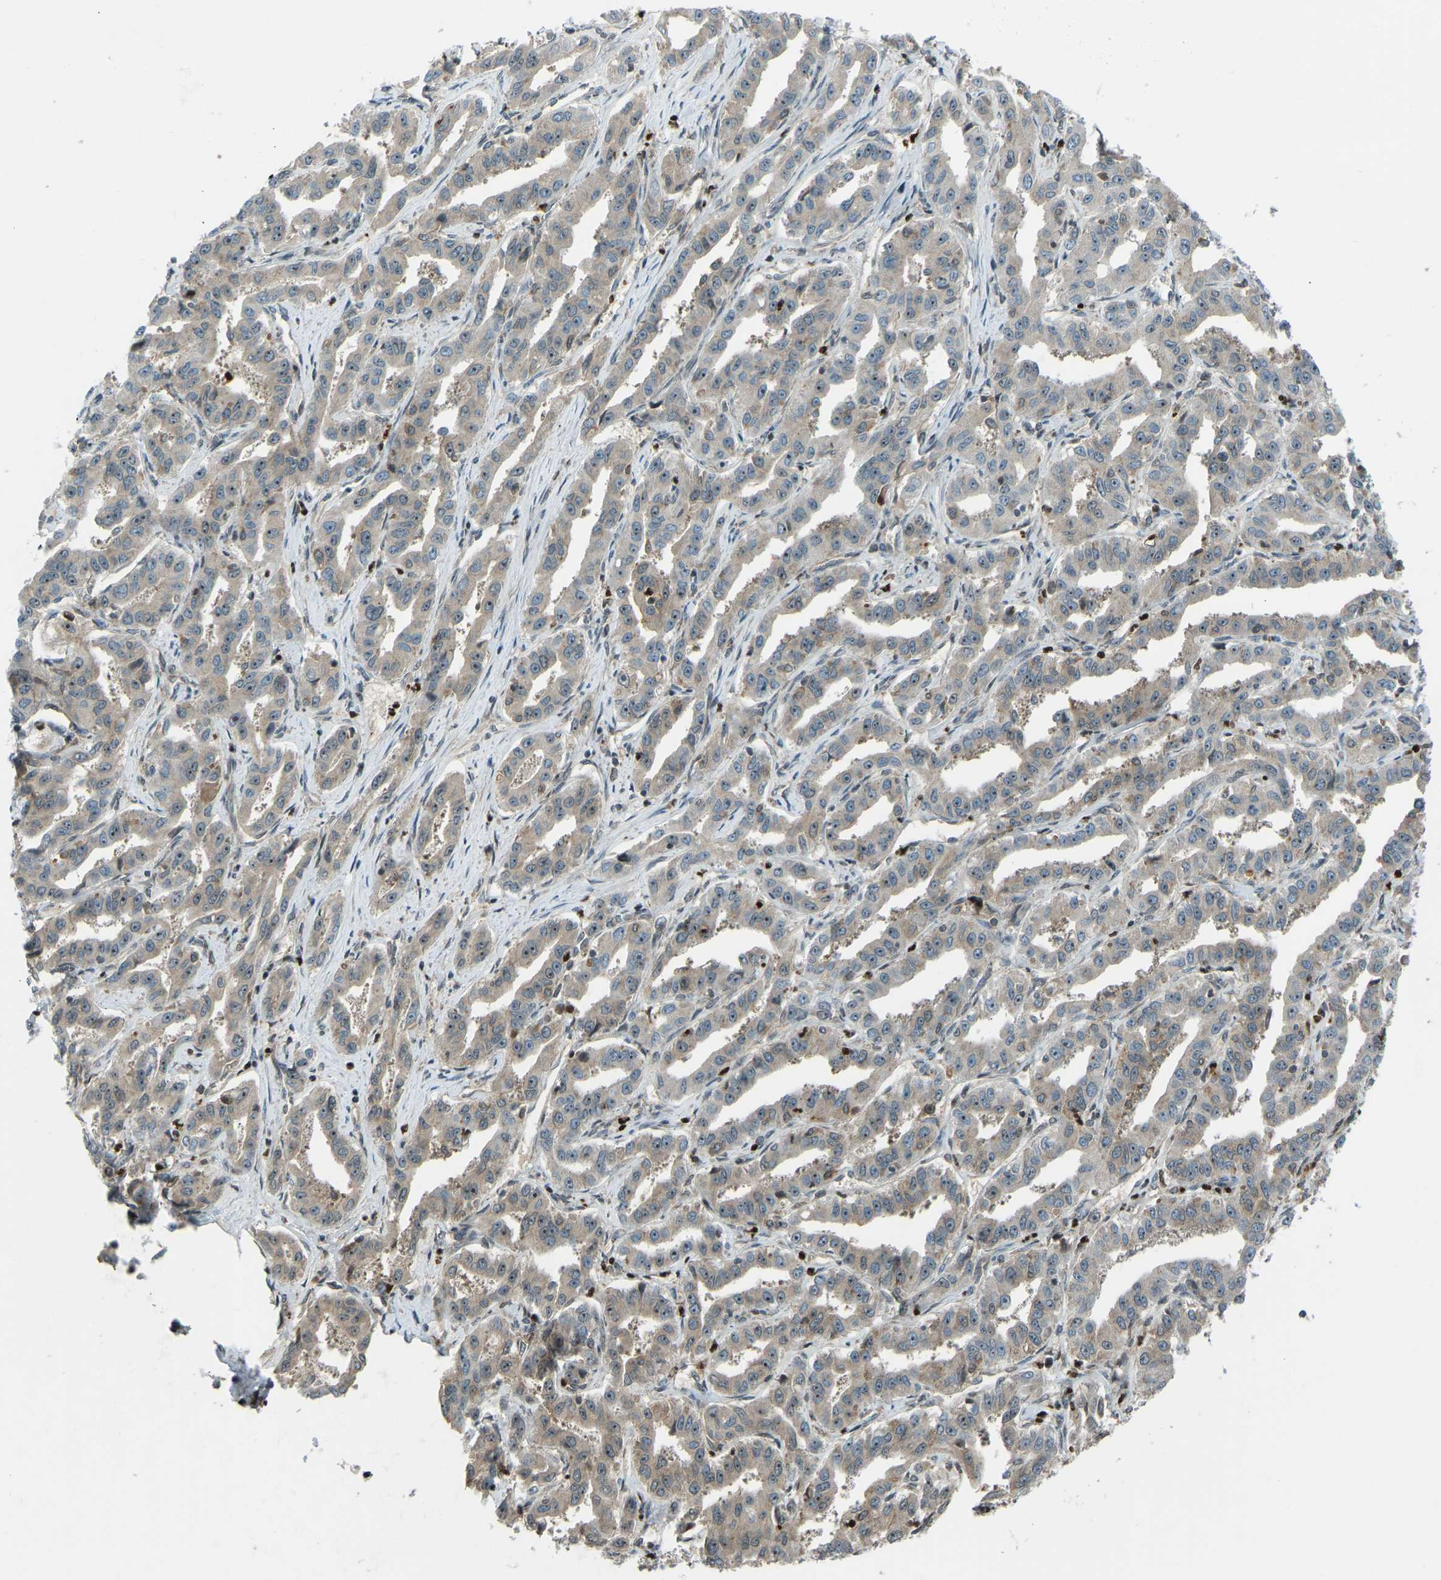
{"staining": {"intensity": "weak", "quantity": ">75%", "location": "cytoplasmic/membranous"}, "tissue": "liver cancer", "cell_type": "Tumor cells", "image_type": "cancer", "snomed": [{"axis": "morphology", "description": "Cholangiocarcinoma"}, {"axis": "topography", "description": "Liver"}], "caption": "DAB immunohistochemical staining of human liver cancer exhibits weak cytoplasmic/membranous protein staining in about >75% of tumor cells.", "gene": "SVOPL", "patient": {"sex": "male", "age": 59}}